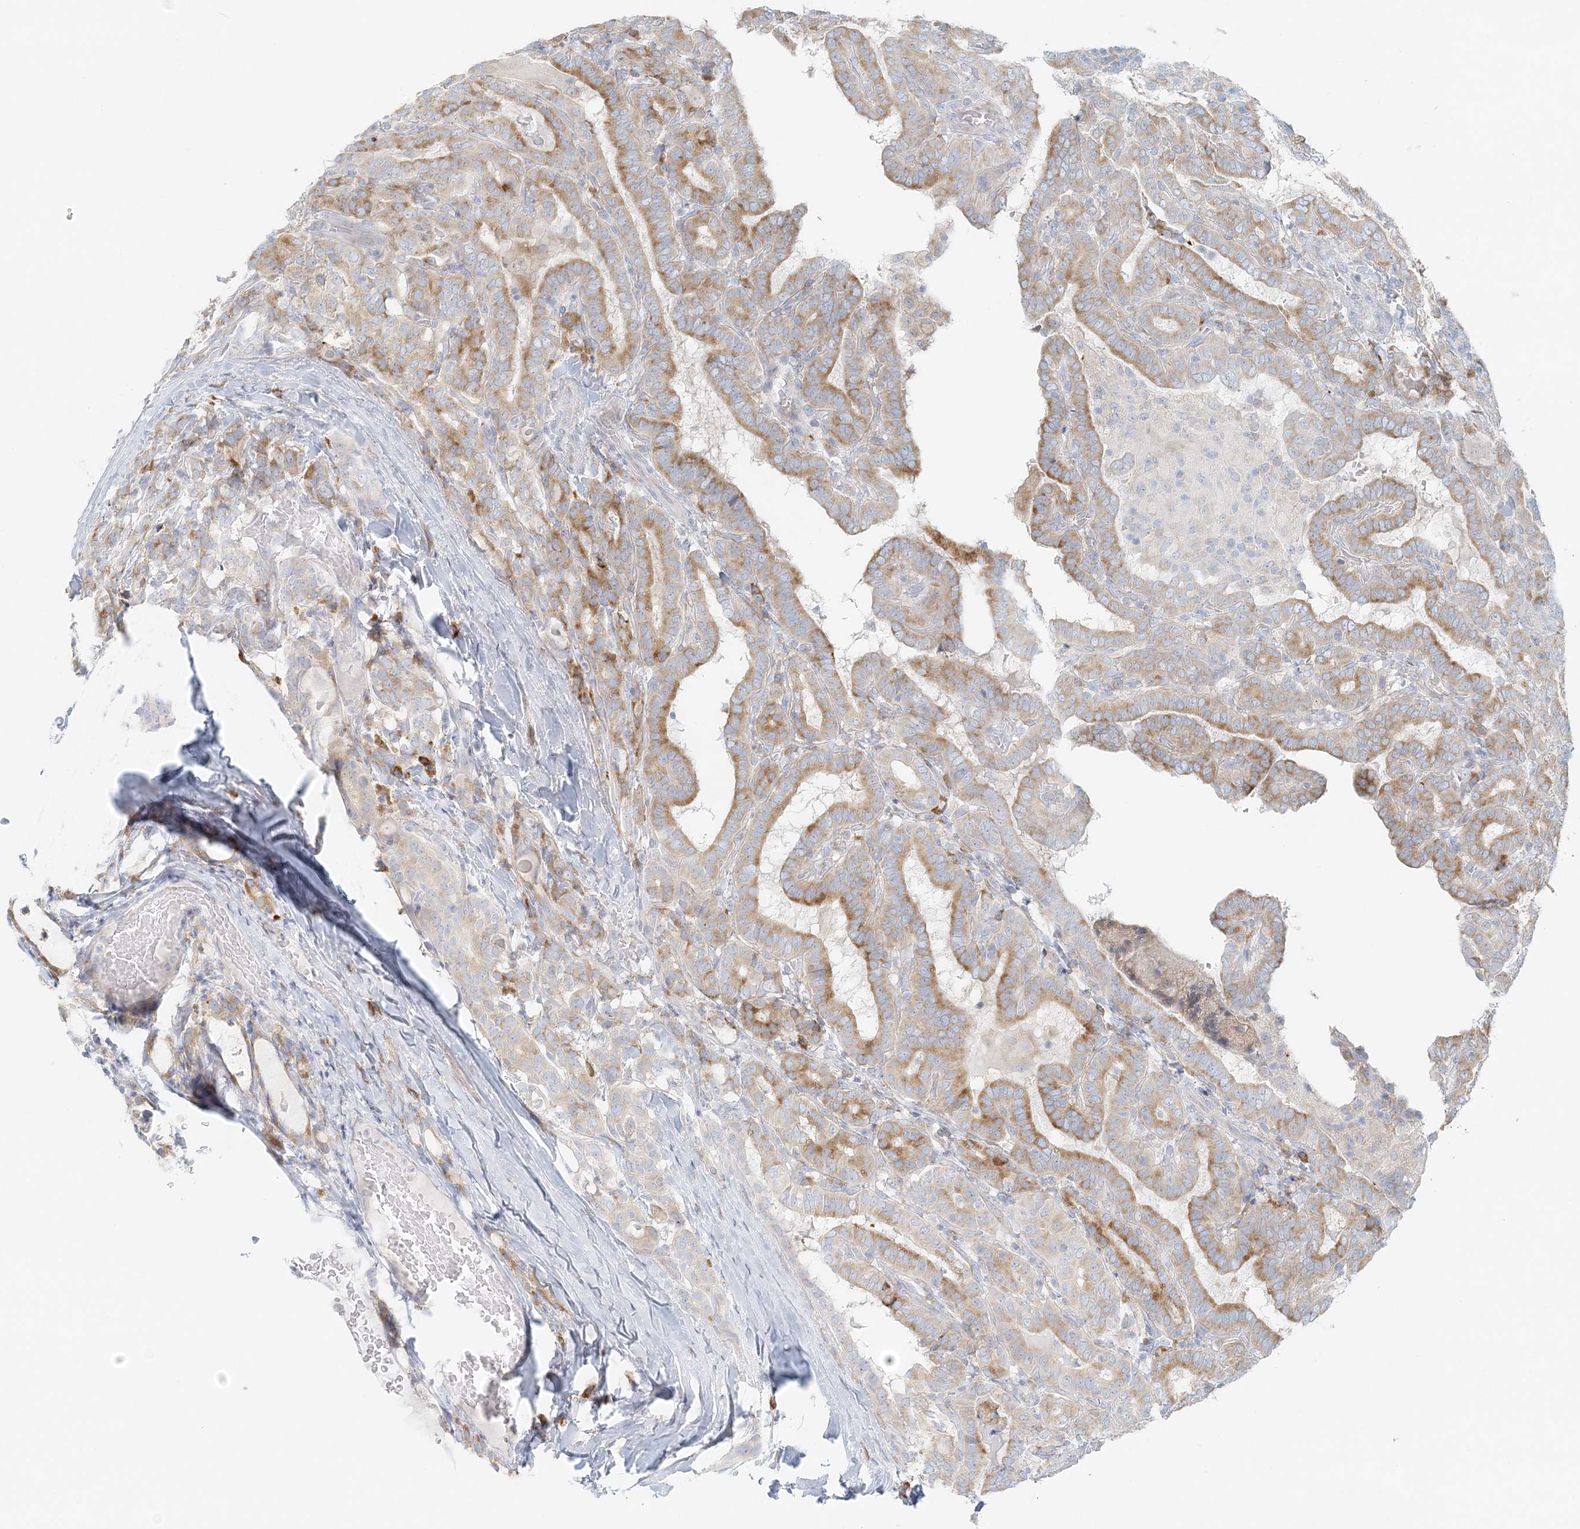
{"staining": {"intensity": "moderate", "quantity": ">75%", "location": "cytoplasmic/membranous"}, "tissue": "thyroid cancer", "cell_type": "Tumor cells", "image_type": "cancer", "snomed": [{"axis": "morphology", "description": "Papillary adenocarcinoma, NOS"}, {"axis": "topography", "description": "Thyroid gland"}], "caption": "A medium amount of moderate cytoplasmic/membranous staining is identified in approximately >75% of tumor cells in thyroid cancer (papillary adenocarcinoma) tissue. (Stains: DAB (3,3'-diaminobenzidine) in brown, nuclei in blue, Microscopy: brightfield microscopy at high magnification).", "gene": "STK11IP", "patient": {"sex": "female", "age": 72}}